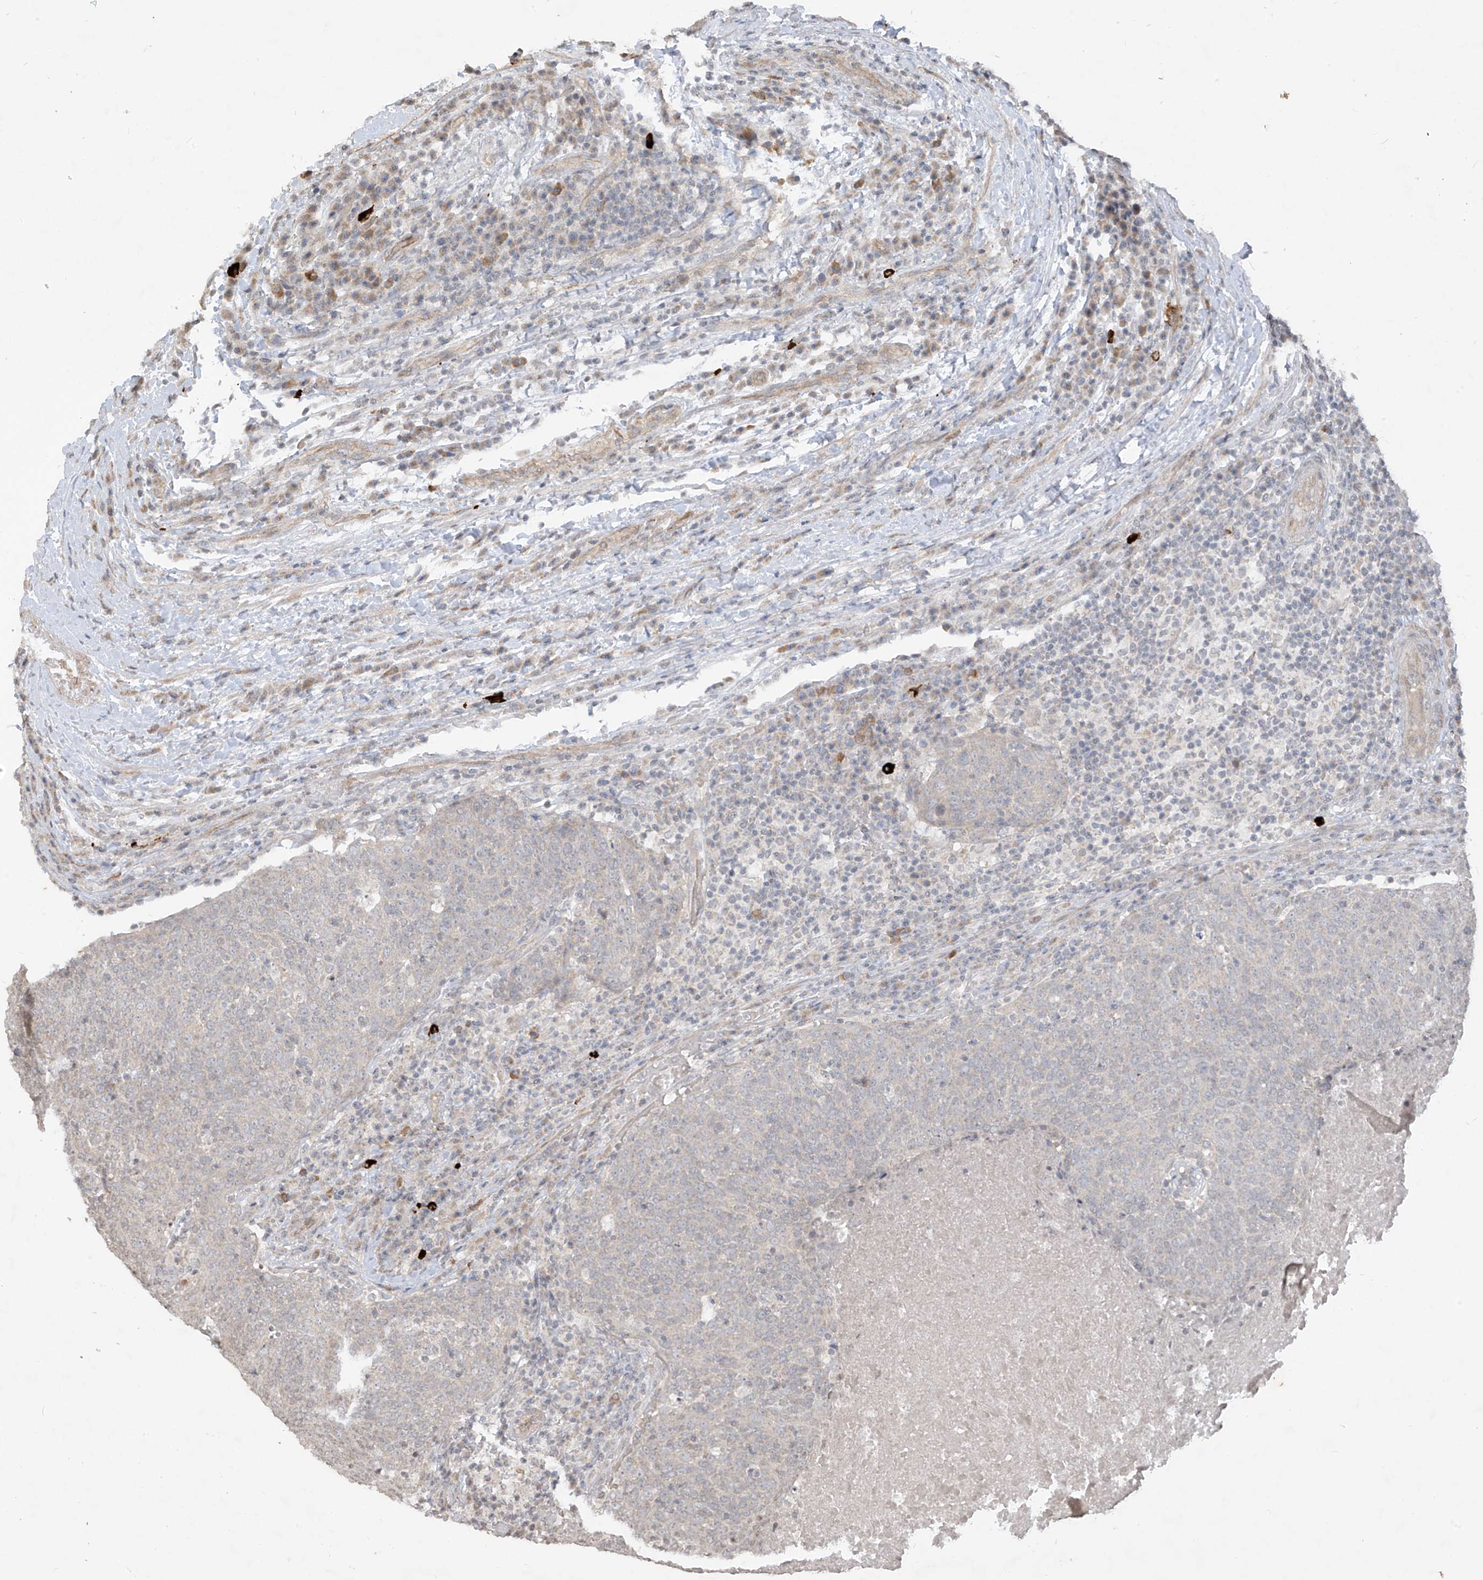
{"staining": {"intensity": "weak", "quantity": "<25%", "location": "cytoplasmic/membranous"}, "tissue": "head and neck cancer", "cell_type": "Tumor cells", "image_type": "cancer", "snomed": [{"axis": "morphology", "description": "Squamous cell carcinoma, NOS"}, {"axis": "morphology", "description": "Squamous cell carcinoma, metastatic, NOS"}, {"axis": "topography", "description": "Lymph node"}, {"axis": "topography", "description": "Head-Neck"}], "caption": "Image shows no significant protein positivity in tumor cells of head and neck cancer.", "gene": "DGKQ", "patient": {"sex": "male", "age": 62}}